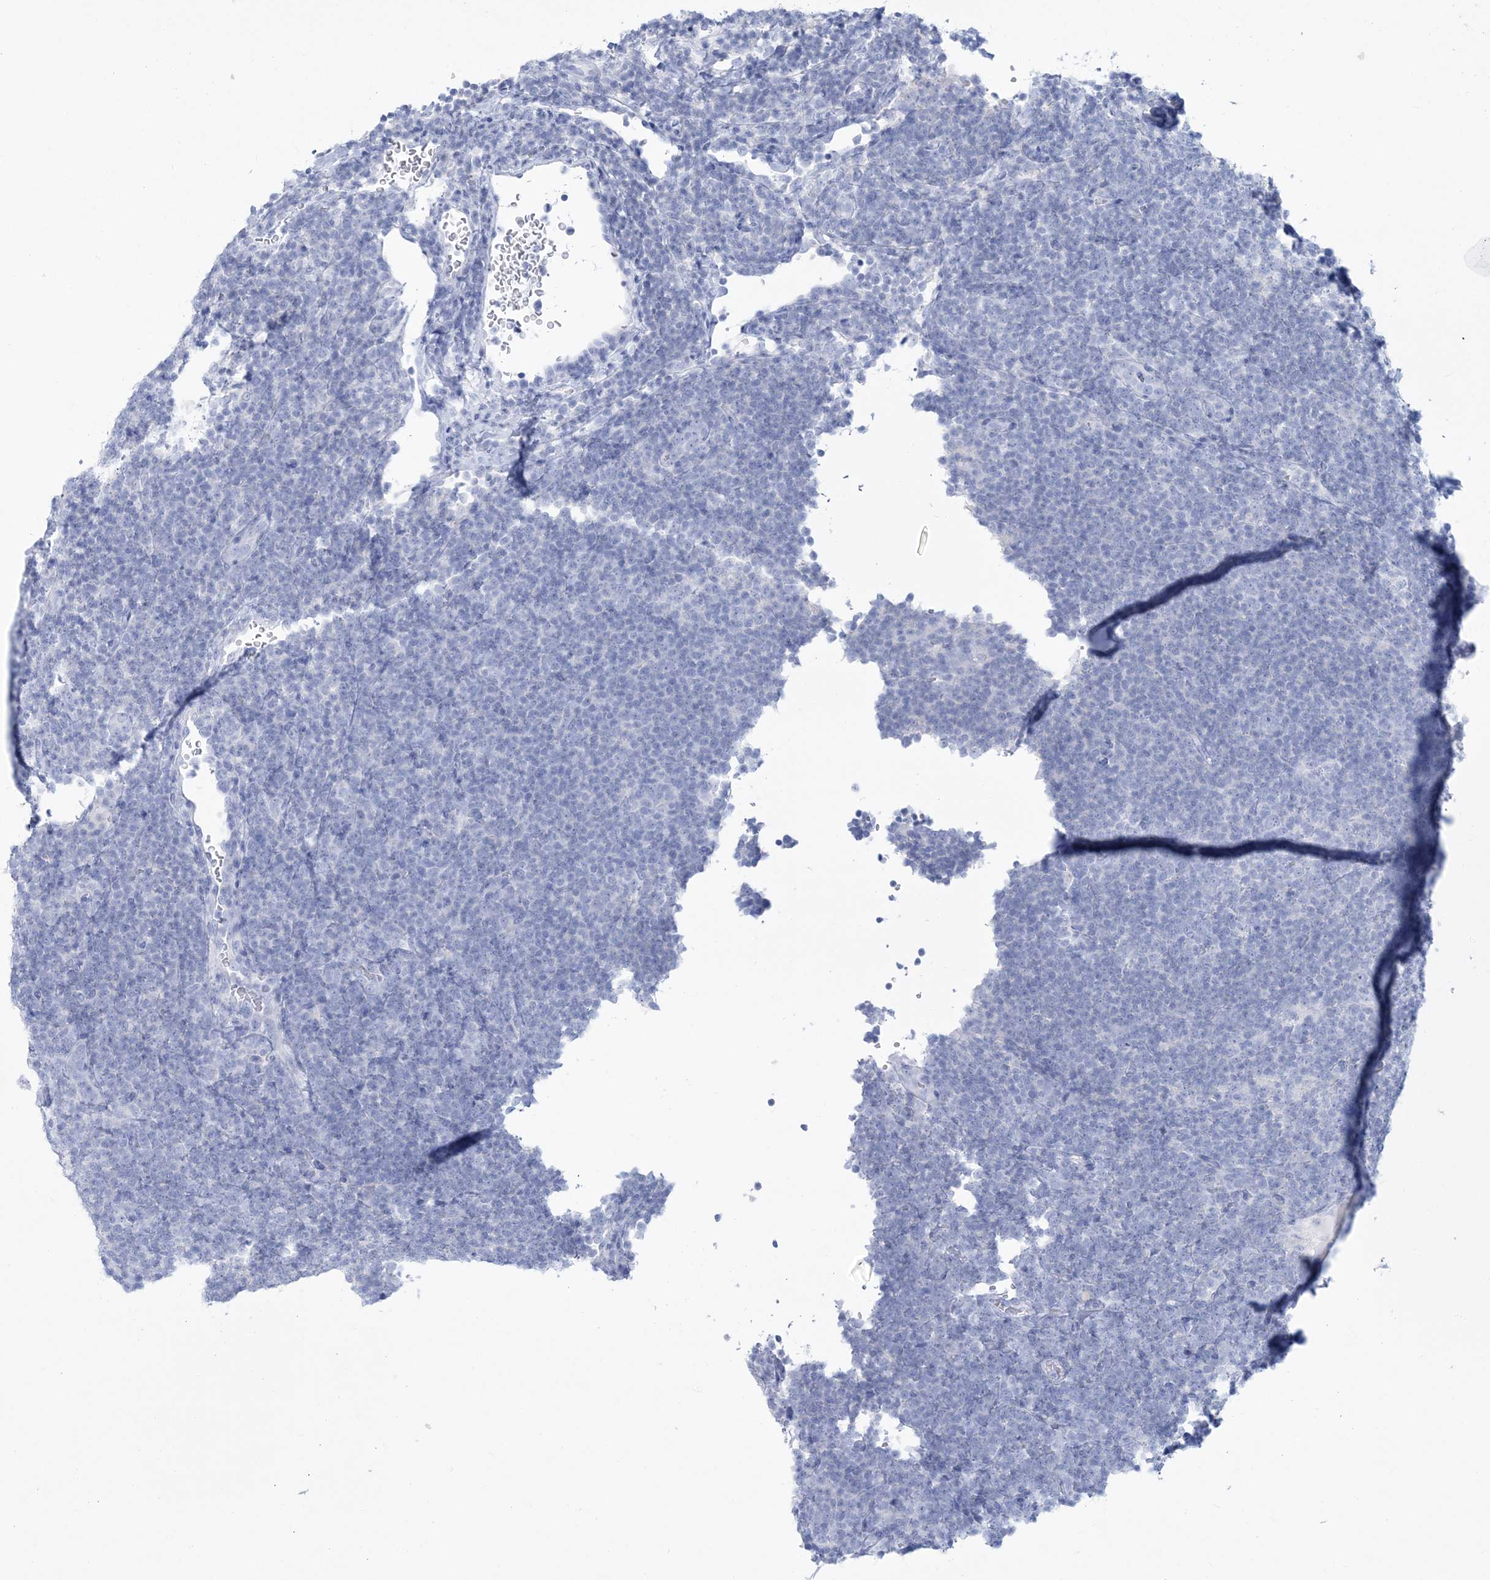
{"staining": {"intensity": "negative", "quantity": "none", "location": "none"}, "tissue": "lymphoma", "cell_type": "Tumor cells", "image_type": "cancer", "snomed": [{"axis": "morphology", "description": "Hodgkin's disease, NOS"}, {"axis": "topography", "description": "Lymph node"}], "caption": "Immunohistochemical staining of human Hodgkin's disease displays no significant positivity in tumor cells. The staining was performed using DAB (3,3'-diaminobenzidine) to visualize the protein expression in brown, while the nuclei were stained in blue with hematoxylin (Magnification: 20x).", "gene": "RBP2", "patient": {"sex": "female", "age": 57}}